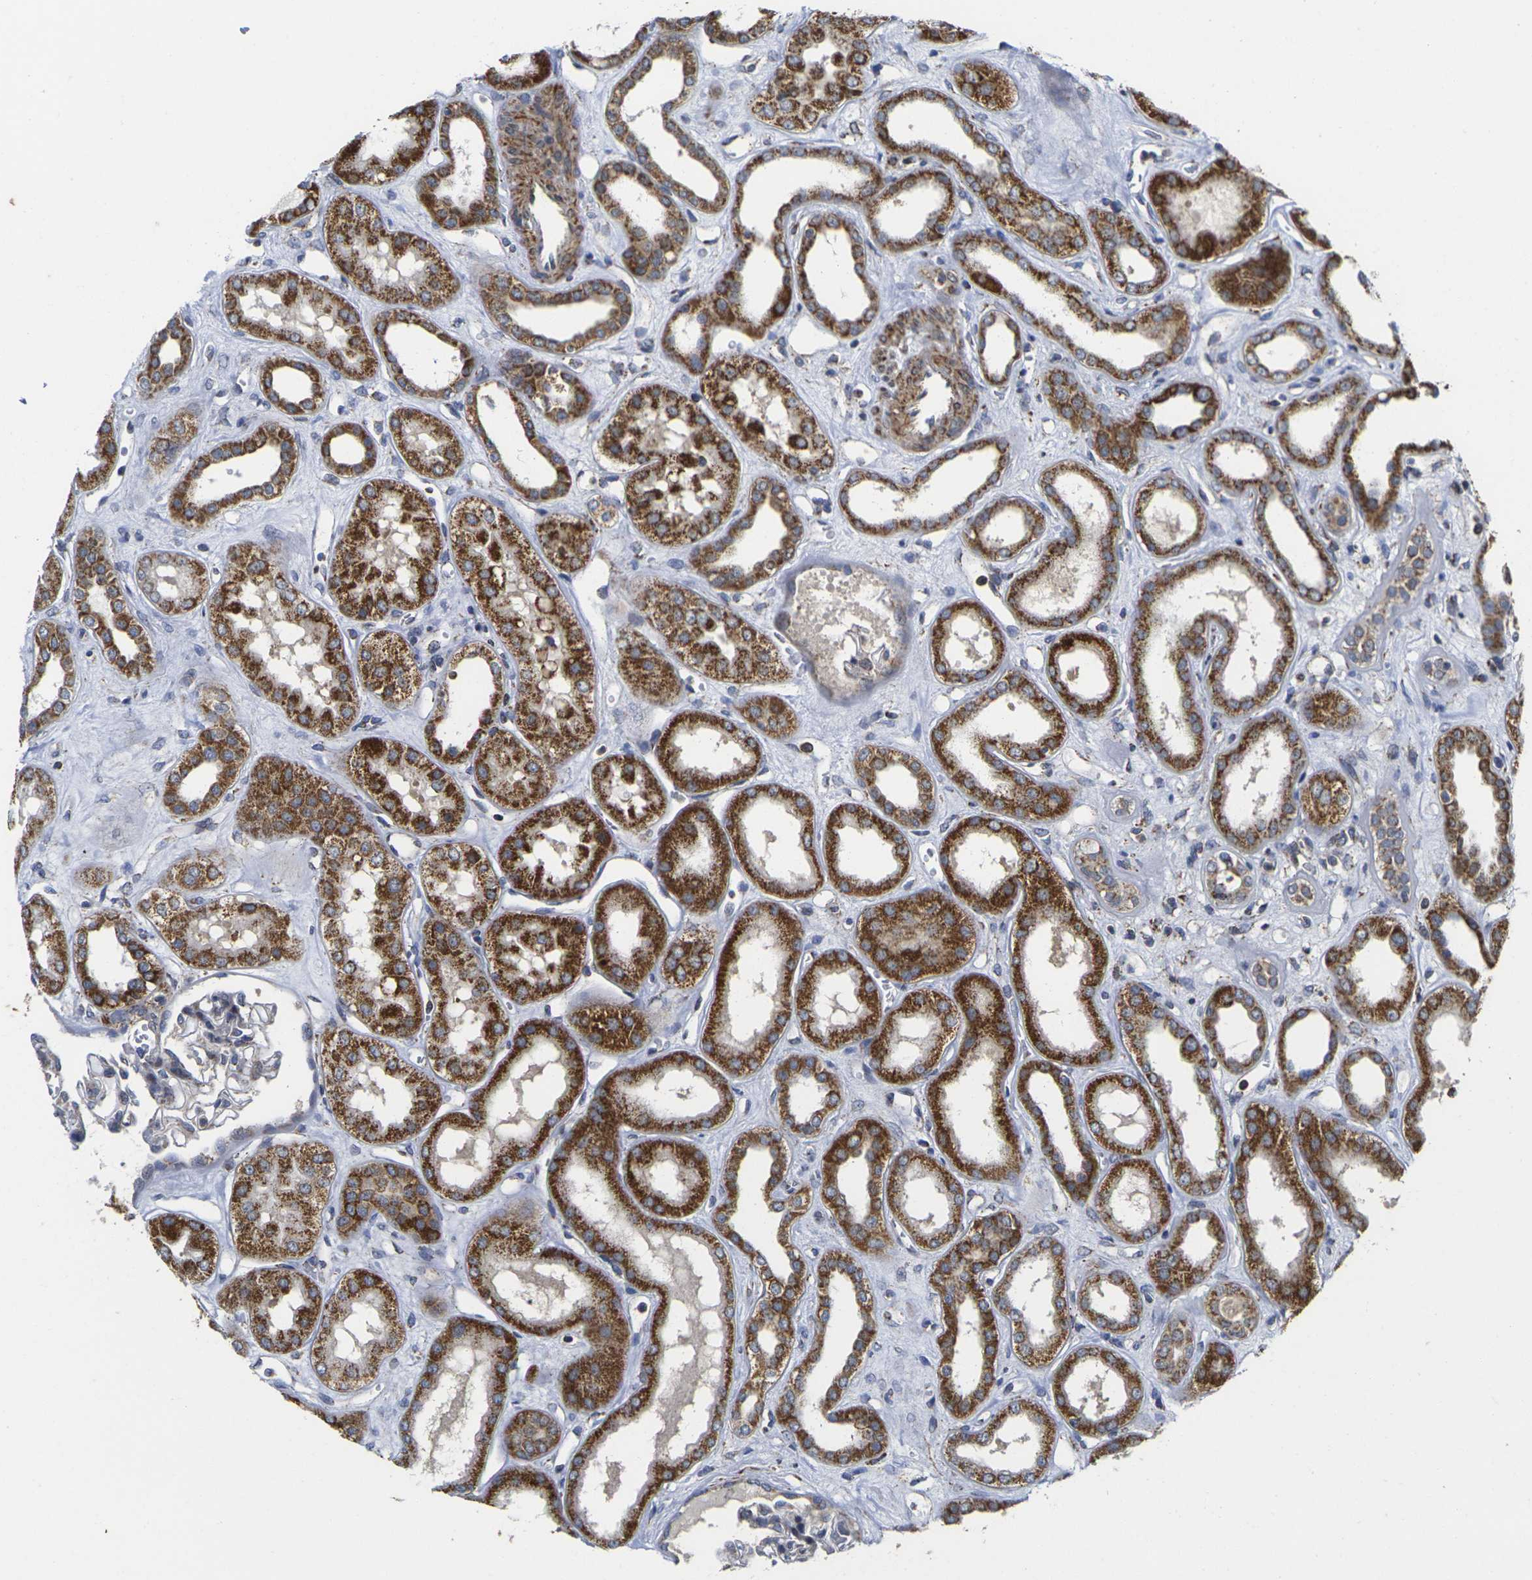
{"staining": {"intensity": "negative", "quantity": "none", "location": "none"}, "tissue": "kidney", "cell_type": "Cells in glomeruli", "image_type": "normal", "snomed": [{"axis": "morphology", "description": "Normal tissue, NOS"}, {"axis": "topography", "description": "Kidney"}], "caption": "High power microscopy photomicrograph of an IHC micrograph of unremarkable kidney, revealing no significant expression in cells in glomeruli.", "gene": "P2RY11", "patient": {"sex": "male", "age": 59}}